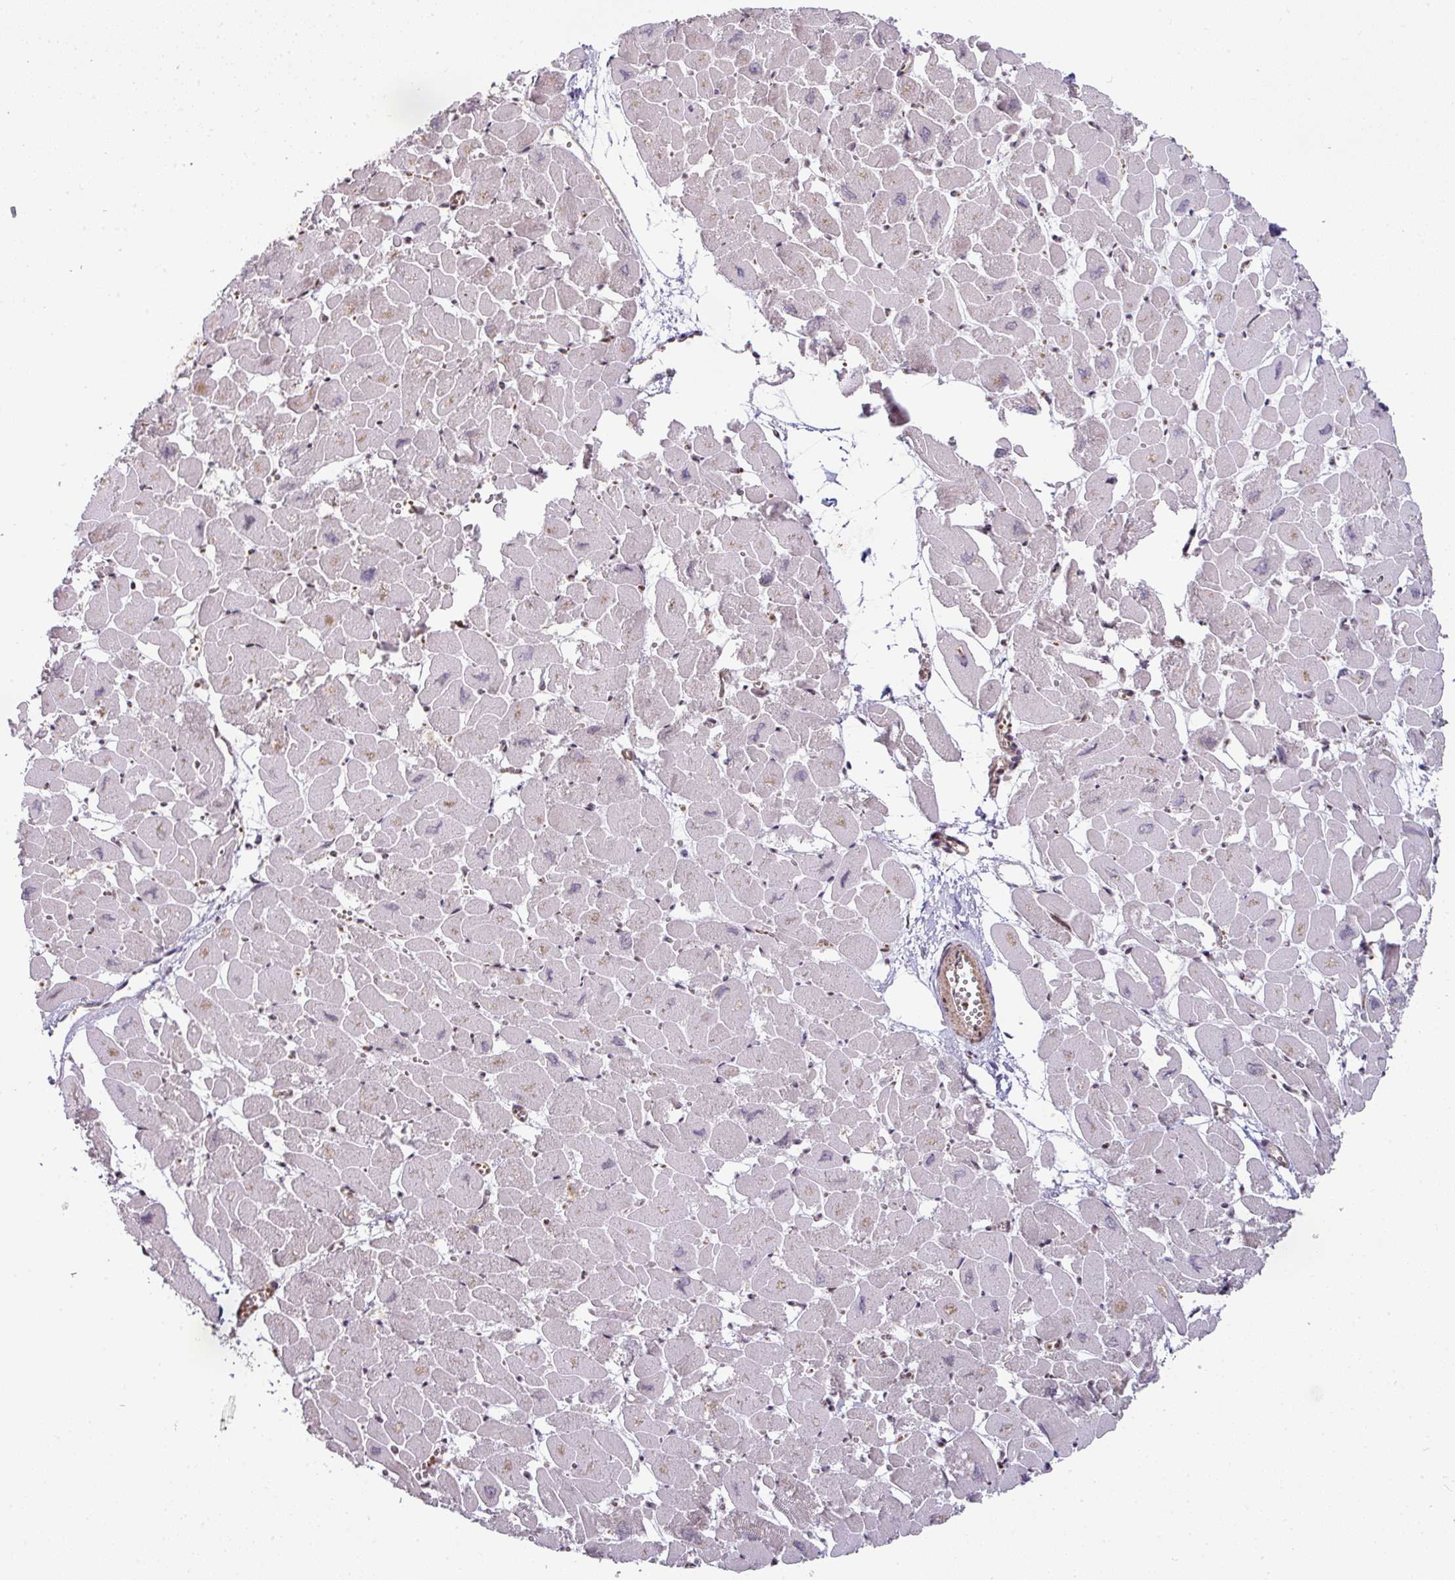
{"staining": {"intensity": "strong", "quantity": "25%-75%", "location": "nuclear"}, "tissue": "heart muscle", "cell_type": "Cardiomyocytes", "image_type": "normal", "snomed": [{"axis": "morphology", "description": "Normal tissue, NOS"}, {"axis": "topography", "description": "Heart"}], "caption": "This photomicrograph demonstrates immunohistochemistry (IHC) staining of normal human heart muscle, with high strong nuclear positivity in approximately 25%-75% of cardiomyocytes.", "gene": "NCOA5", "patient": {"sex": "male", "age": 54}}